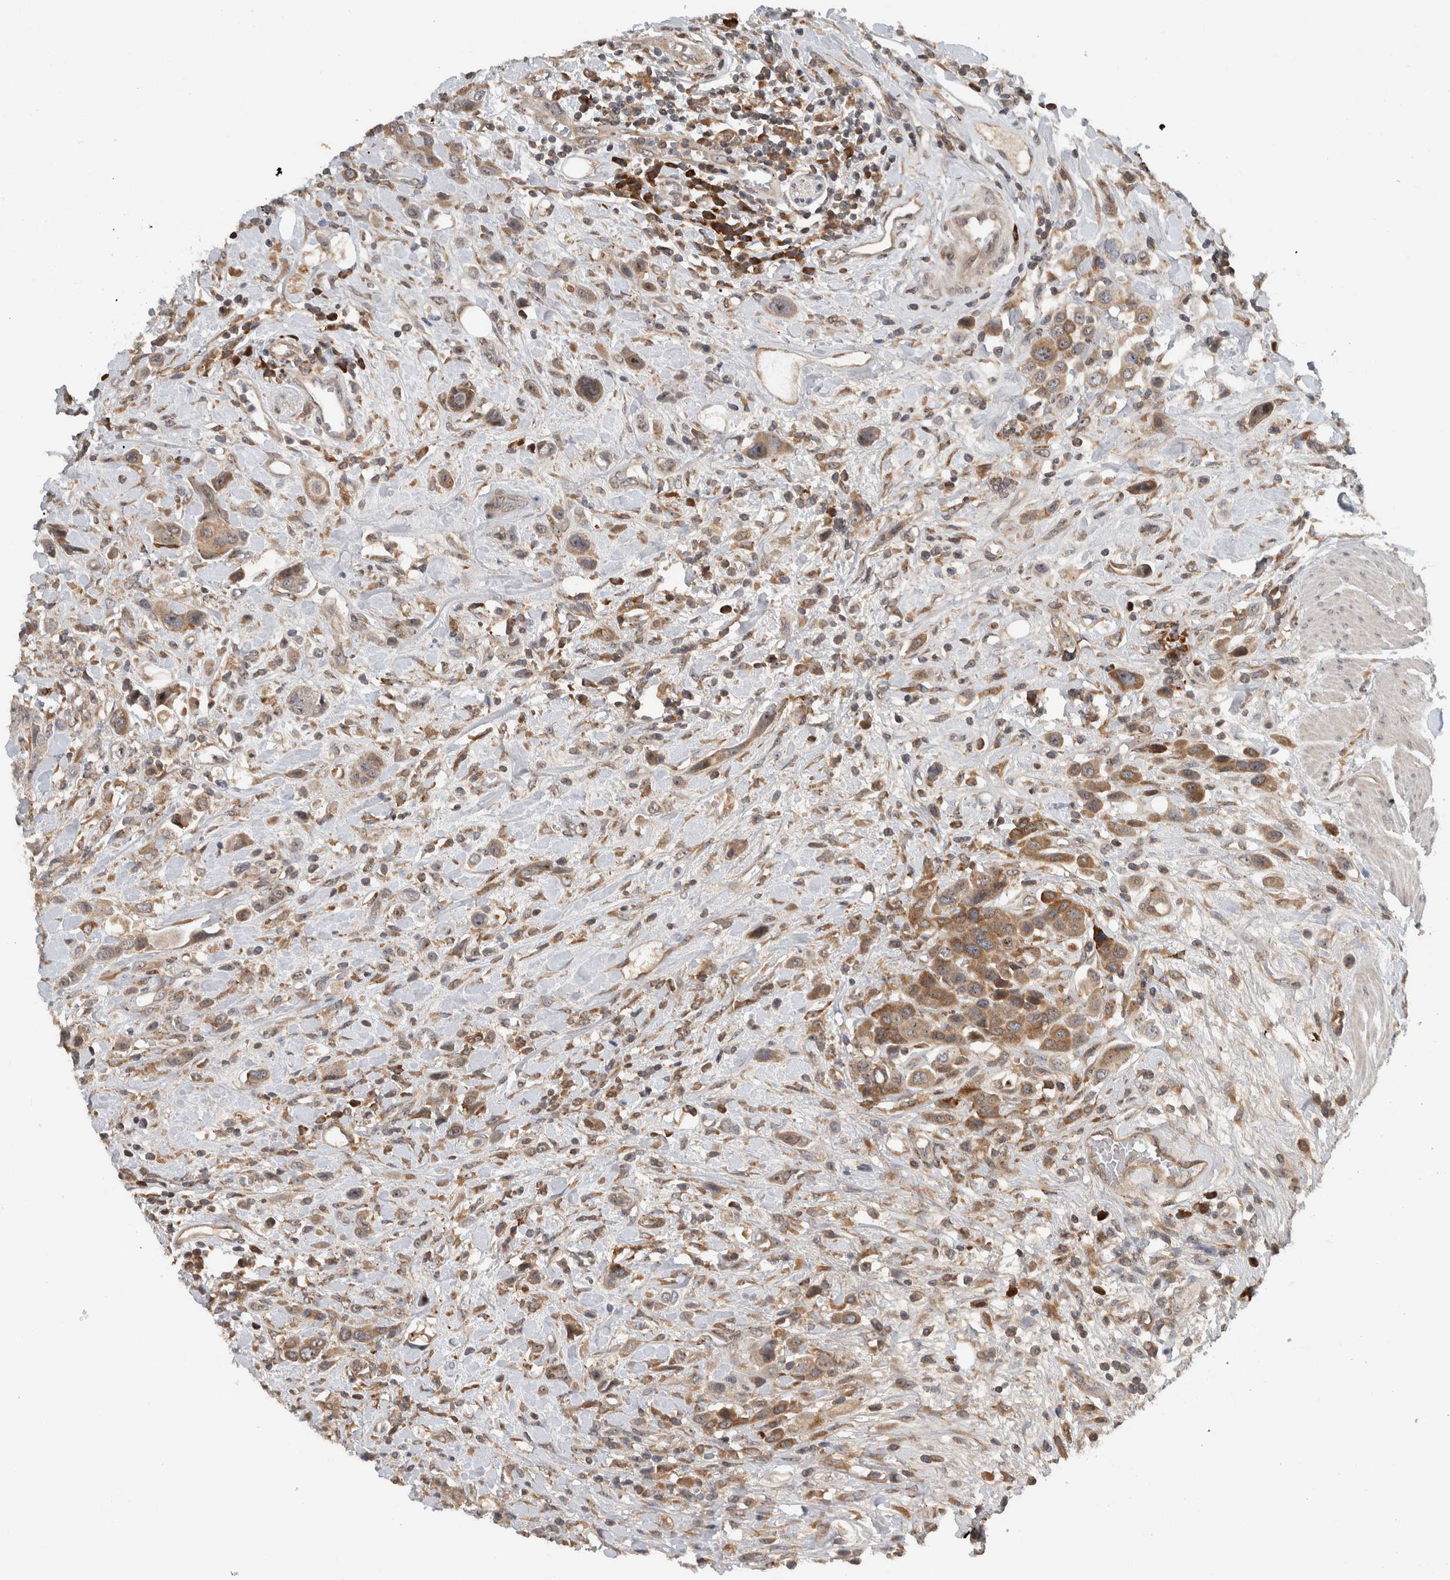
{"staining": {"intensity": "moderate", "quantity": ">75%", "location": "cytoplasmic/membranous"}, "tissue": "urothelial cancer", "cell_type": "Tumor cells", "image_type": "cancer", "snomed": [{"axis": "morphology", "description": "Urothelial carcinoma, High grade"}, {"axis": "topography", "description": "Urinary bladder"}], "caption": "A medium amount of moderate cytoplasmic/membranous expression is seen in approximately >75% of tumor cells in urothelial cancer tissue. The protein of interest is stained brown, and the nuclei are stained in blue (DAB (3,3'-diaminobenzidine) IHC with brightfield microscopy, high magnification).", "gene": "GPR137B", "patient": {"sex": "male", "age": 50}}